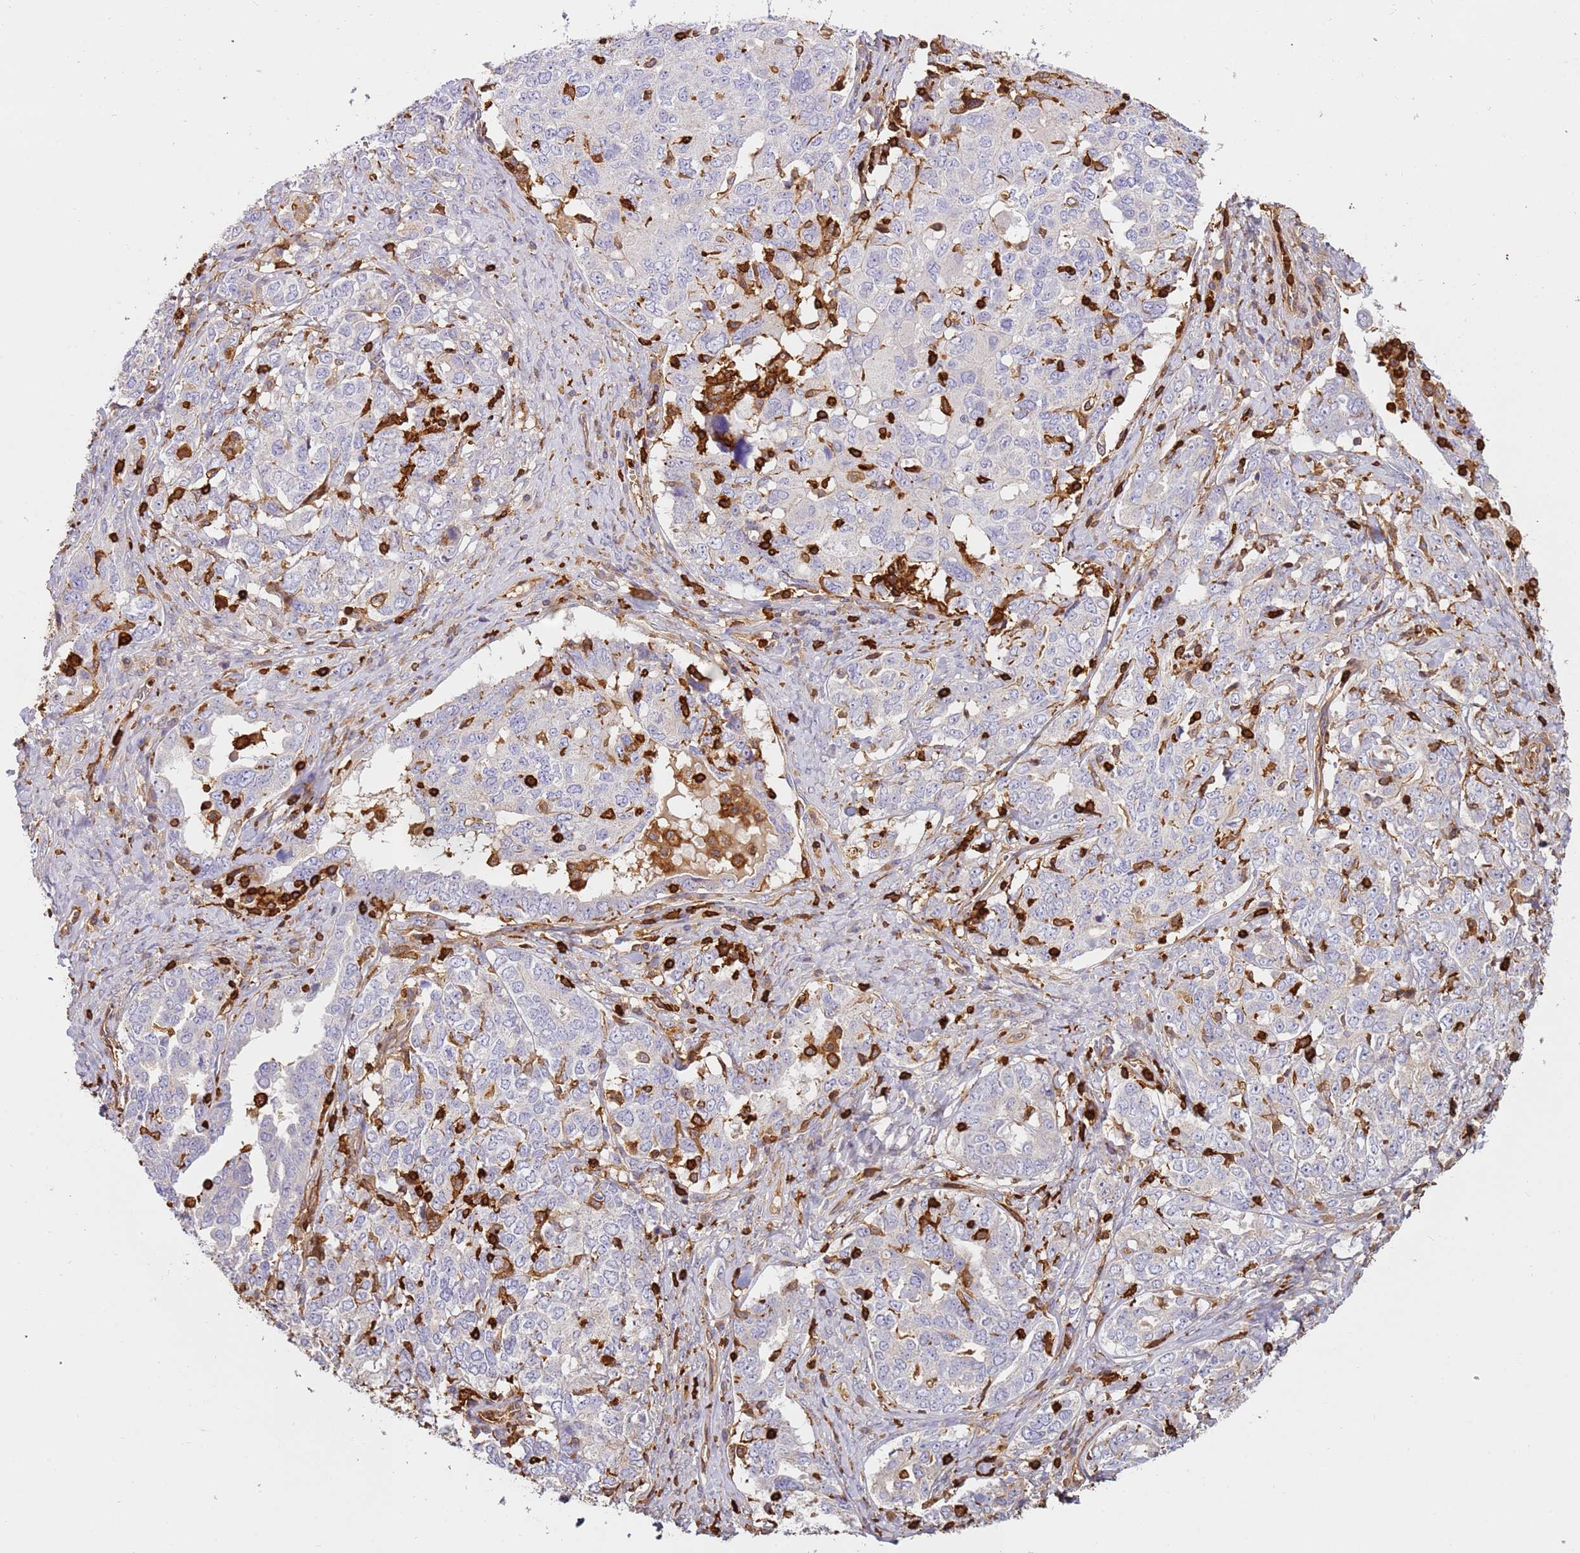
{"staining": {"intensity": "negative", "quantity": "none", "location": "none"}, "tissue": "ovarian cancer", "cell_type": "Tumor cells", "image_type": "cancer", "snomed": [{"axis": "morphology", "description": "Carcinoma, endometroid"}, {"axis": "topography", "description": "Ovary"}], "caption": "This is an IHC image of human endometroid carcinoma (ovarian). There is no positivity in tumor cells.", "gene": "OR6P1", "patient": {"sex": "female", "age": 62}}